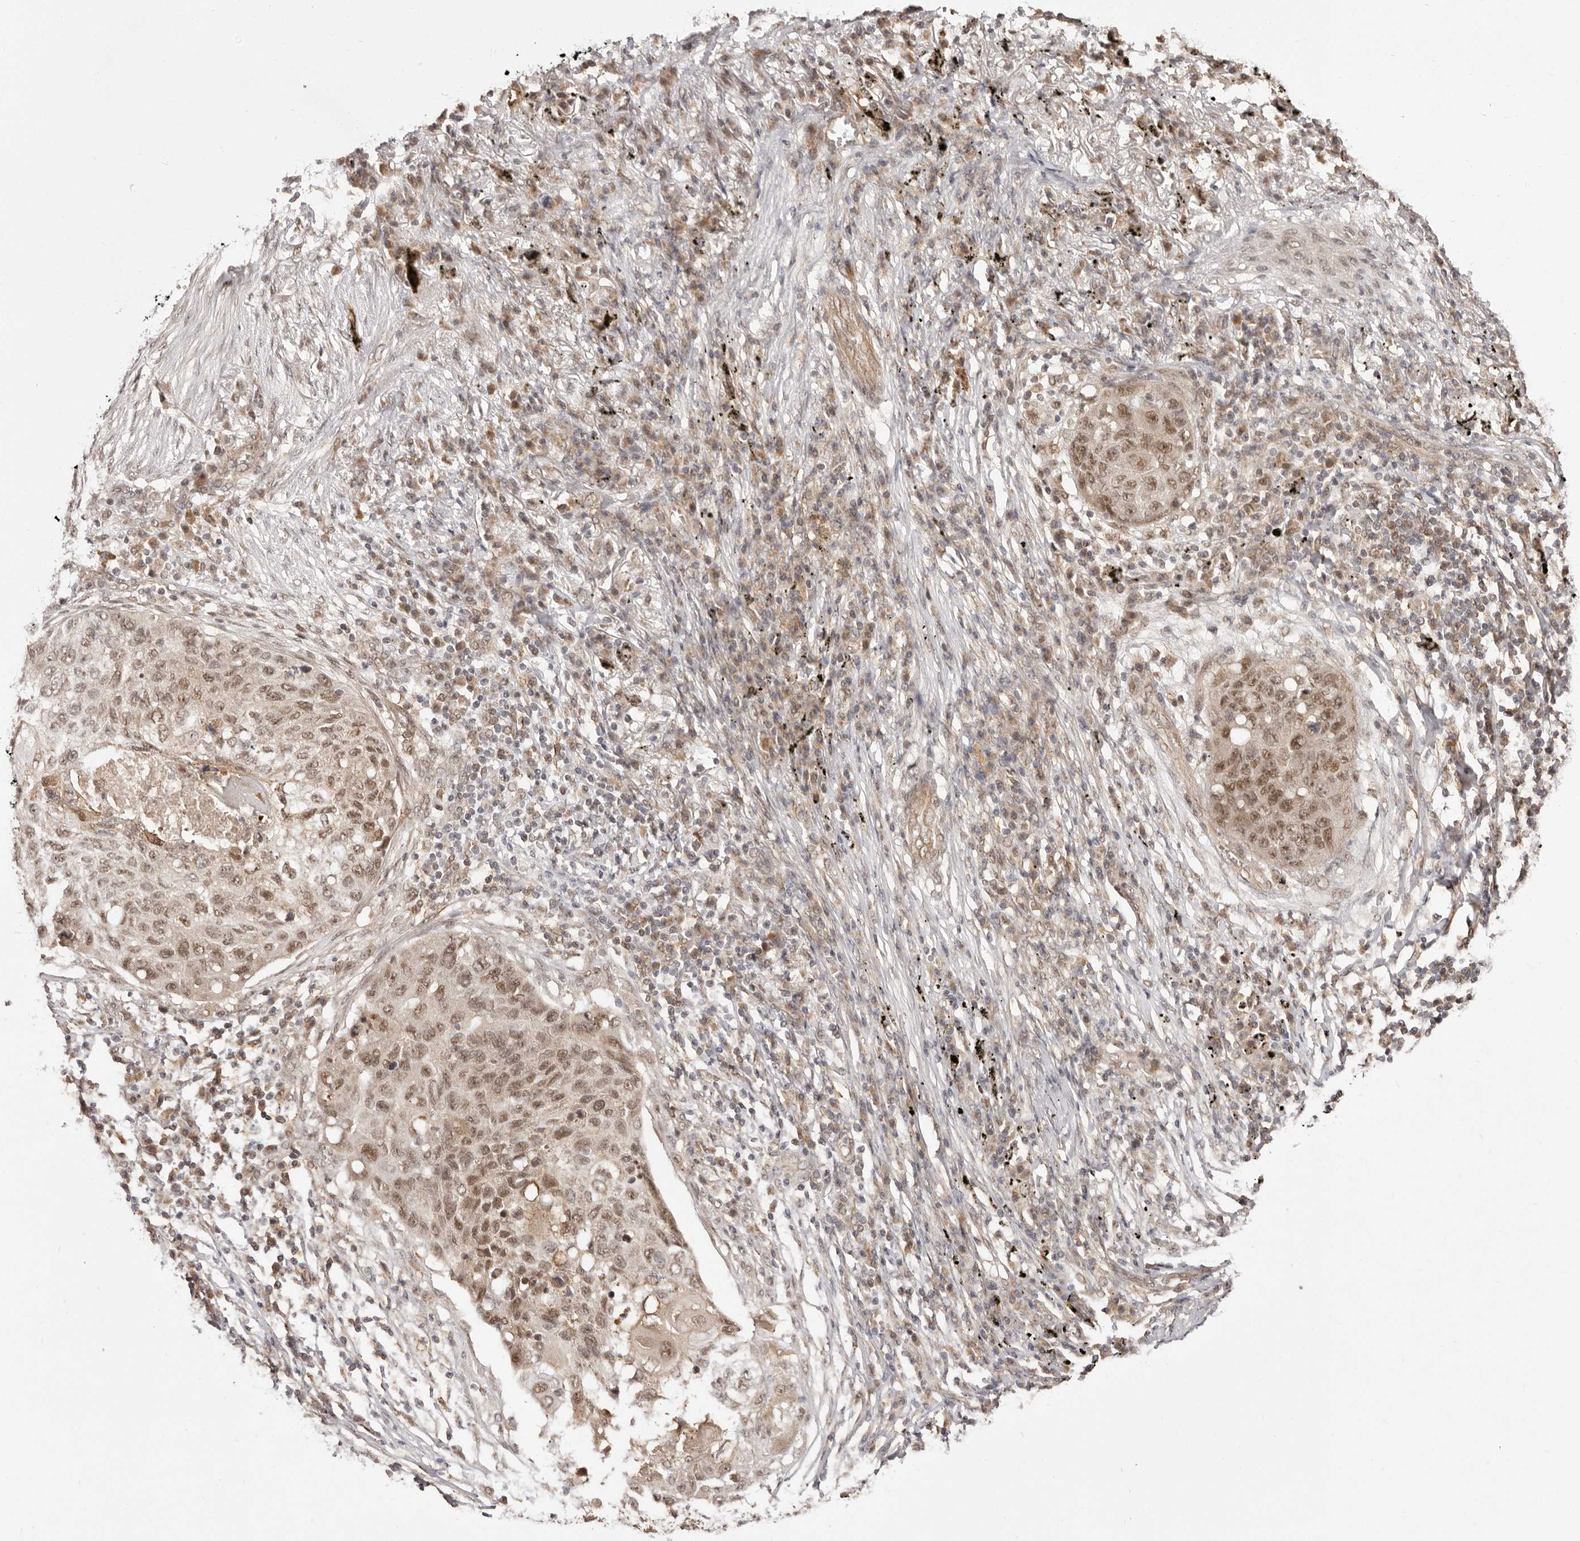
{"staining": {"intensity": "moderate", "quantity": ">75%", "location": "nuclear"}, "tissue": "lung cancer", "cell_type": "Tumor cells", "image_type": "cancer", "snomed": [{"axis": "morphology", "description": "Squamous cell carcinoma, NOS"}, {"axis": "topography", "description": "Lung"}], "caption": "A medium amount of moderate nuclear staining is seen in about >75% of tumor cells in squamous cell carcinoma (lung) tissue. (IHC, brightfield microscopy, high magnification).", "gene": "MED8", "patient": {"sex": "female", "age": 63}}